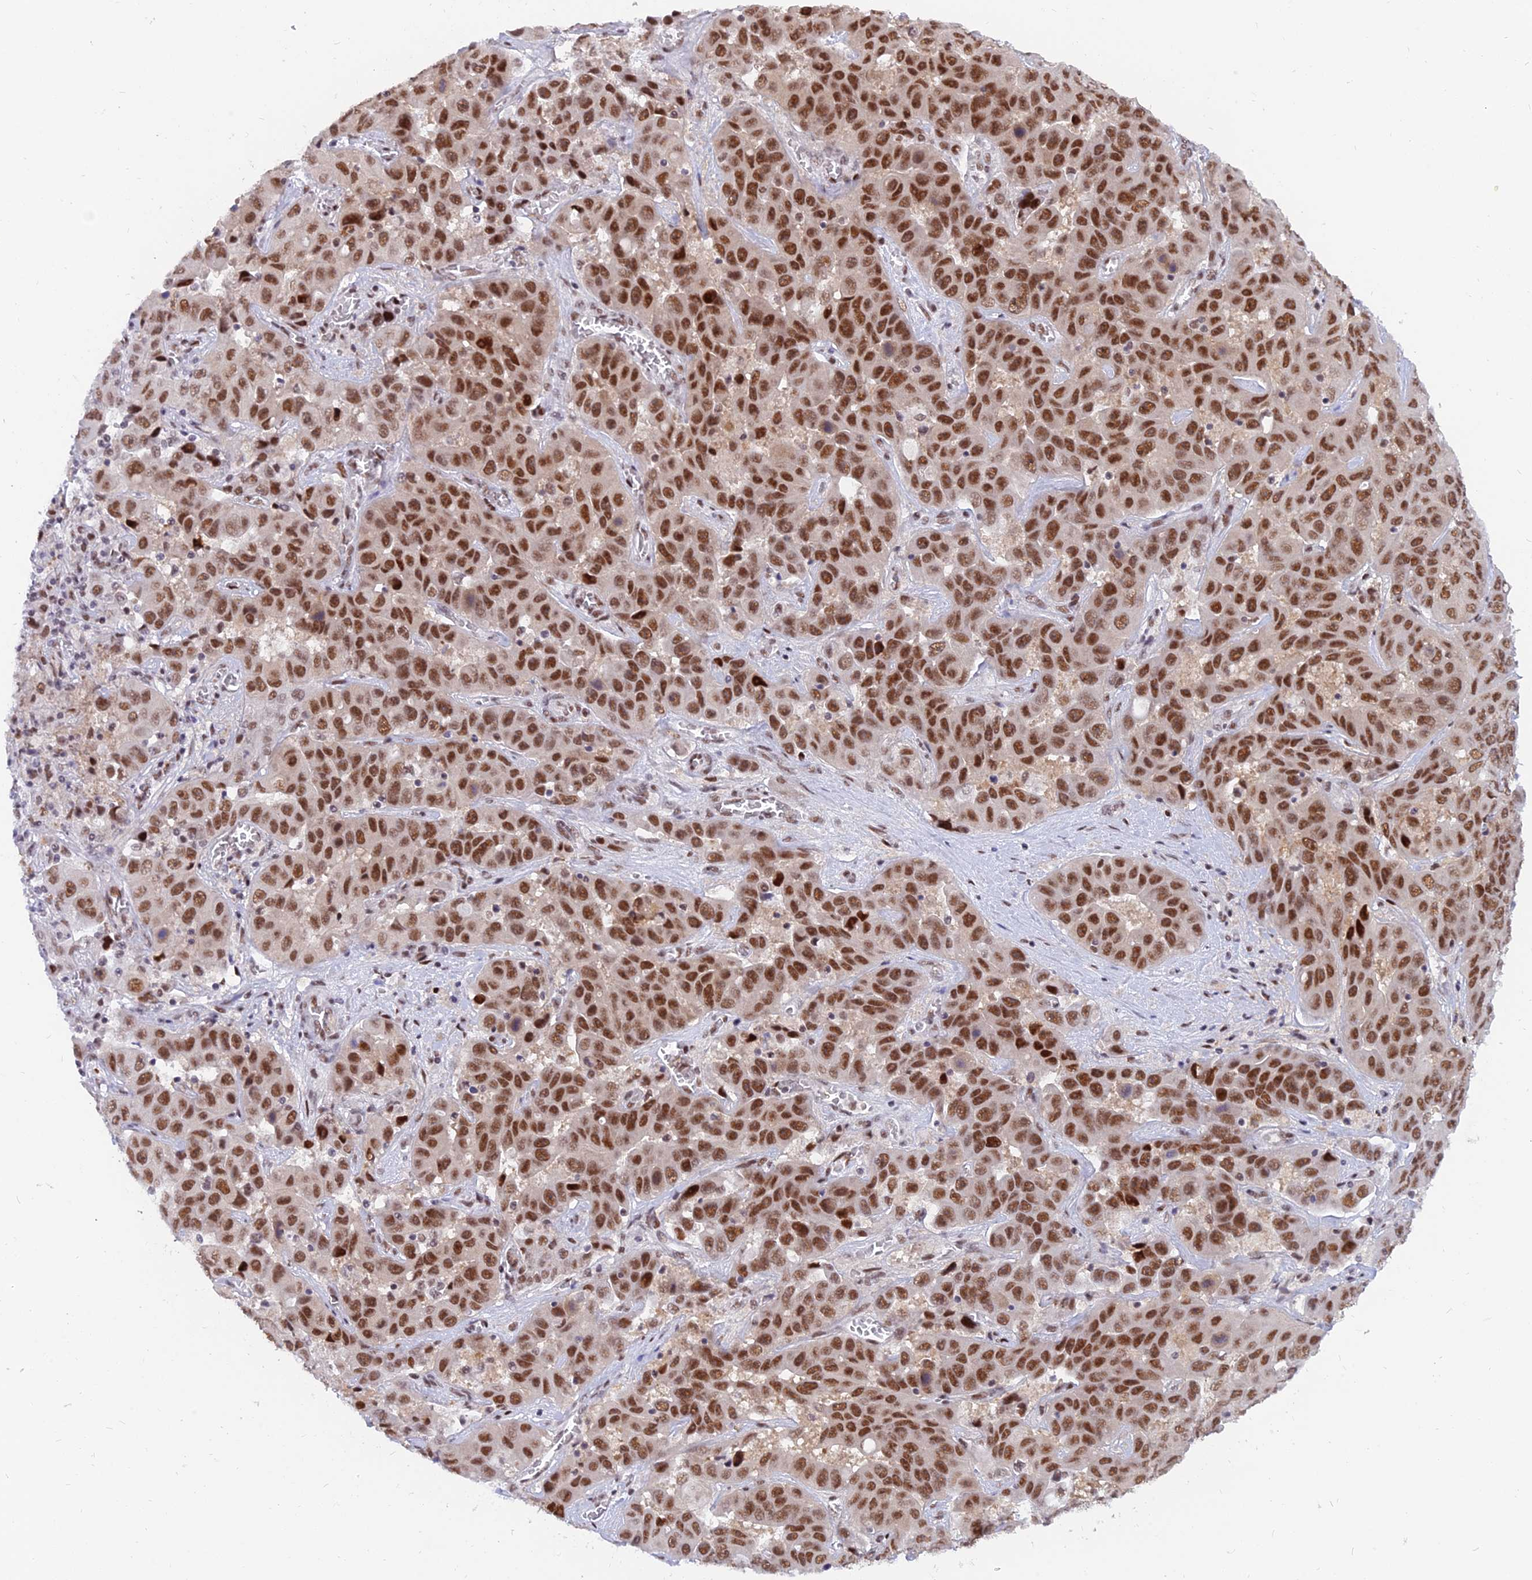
{"staining": {"intensity": "moderate", "quantity": ">75%", "location": "nuclear"}, "tissue": "liver cancer", "cell_type": "Tumor cells", "image_type": "cancer", "snomed": [{"axis": "morphology", "description": "Cholangiocarcinoma"}, {"axis": "topography", "description": "Liver"}], "caption": "Cholangiocarcinoma (liver) was stained to show a protein in brown. There is medium levels of moderate nuclear expression in approximately >75% of tumor cells. (DAB IHC, brown staining for protein, blue staining for nuclei).", "gene": "DPY30", "patient": {"sex": "female", "age": 52}}